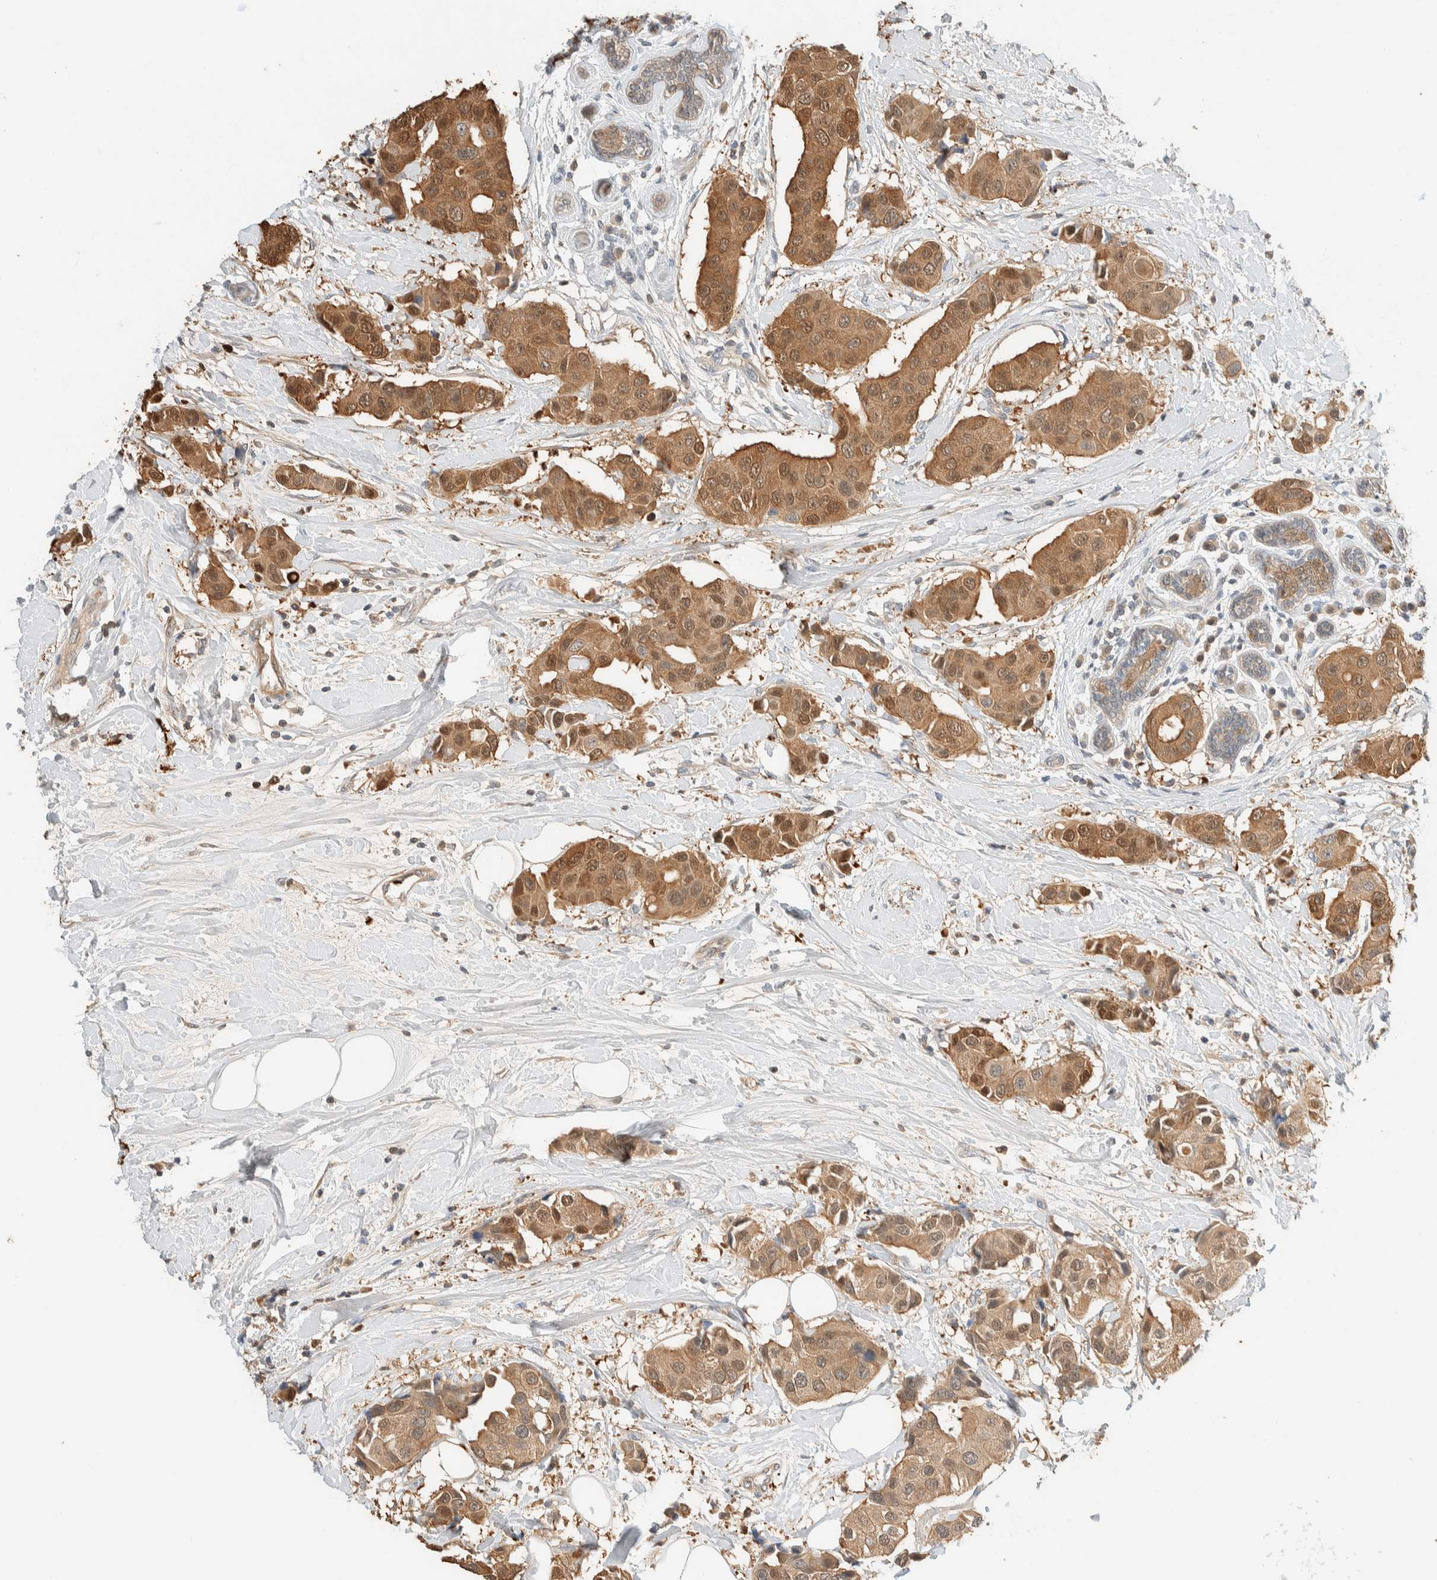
{"staining": {"intensity": "moderate", "quantity": ">75%", "location": "cytoplasmic/membranous,nuclear"}, "tissue": "breast cancer", "cell_type": "Tumor cells", "image_type": "cancer", "snomed": [{"axis": "morphology", "description": "Normal tissue, NOS"}, {"axis": "morphology", "description": "Duct carcinoma"}, {"axis": "topography", "description": "Breast"}], "caption": "Human intraductal carcinoma (breast) stained for a protein (brown) shows moderate cytoplasmic/membranous and nuclear positive positivity in about >75% of tumor cells.", "gene": "SETD4", "patient": {"sex": "female", "age": 39}}